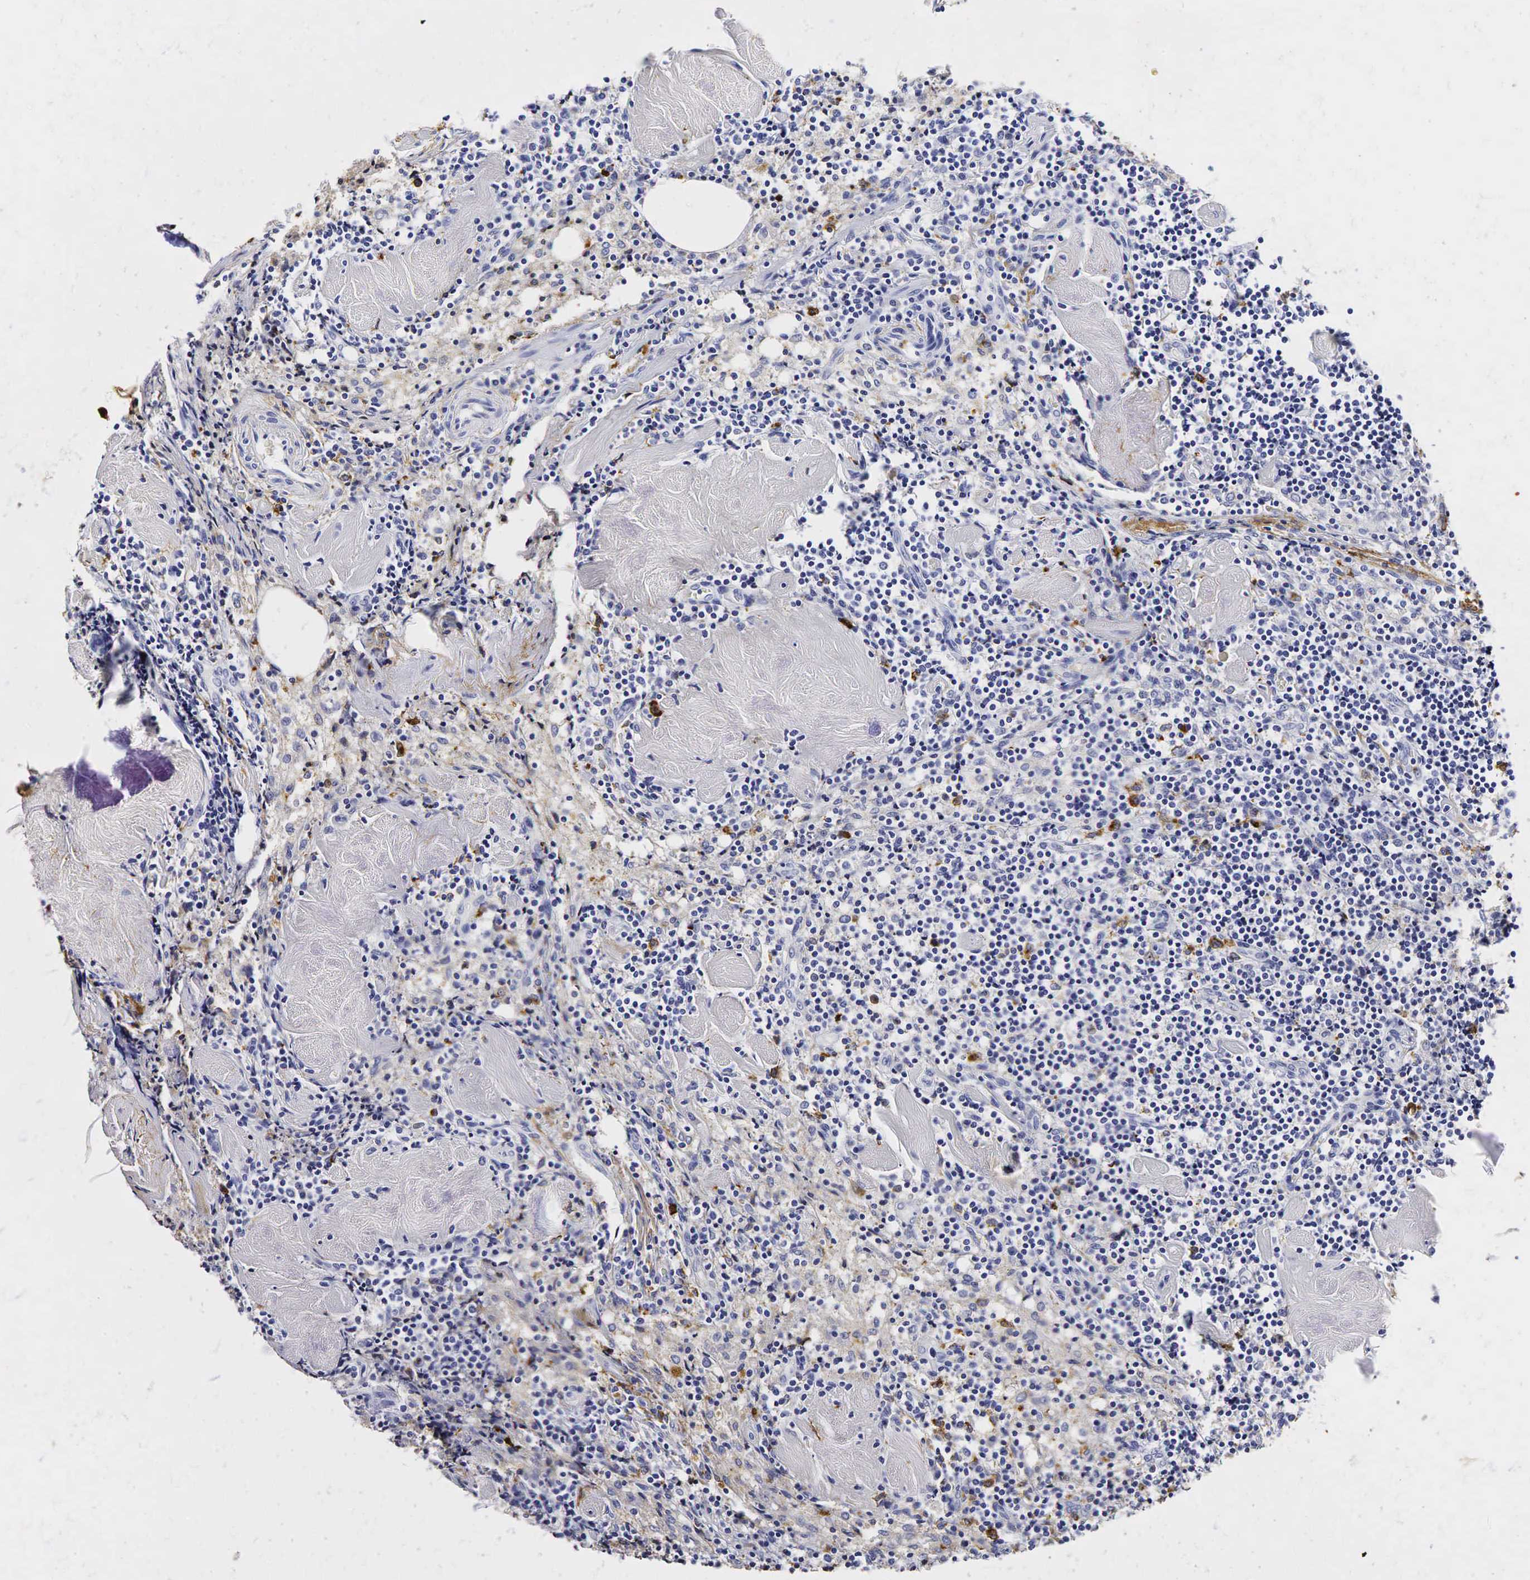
{"staining": {"intensity": "weak", "quantity": "25%-75%", "location": "cytoplasmic/membranous"}, "tissue": "lymph node", "cell_type": "Germinal center cells", "image_type": "normal", "snomed": [{"axis": "morphology", "description": "Normal tissue, NOS"}, {"axis": "topography", "description": "Lymph node"}], "caption": "Protein expression analysis of normal human lymph node reveals weak cytoplasmic/membranous staining in about 25%-75% of germinal center cells. (DAB IHC with brightfield microscopy, high magnification).", "gene": "LYZ", "patient": {"sex": "male", "age": 67}}